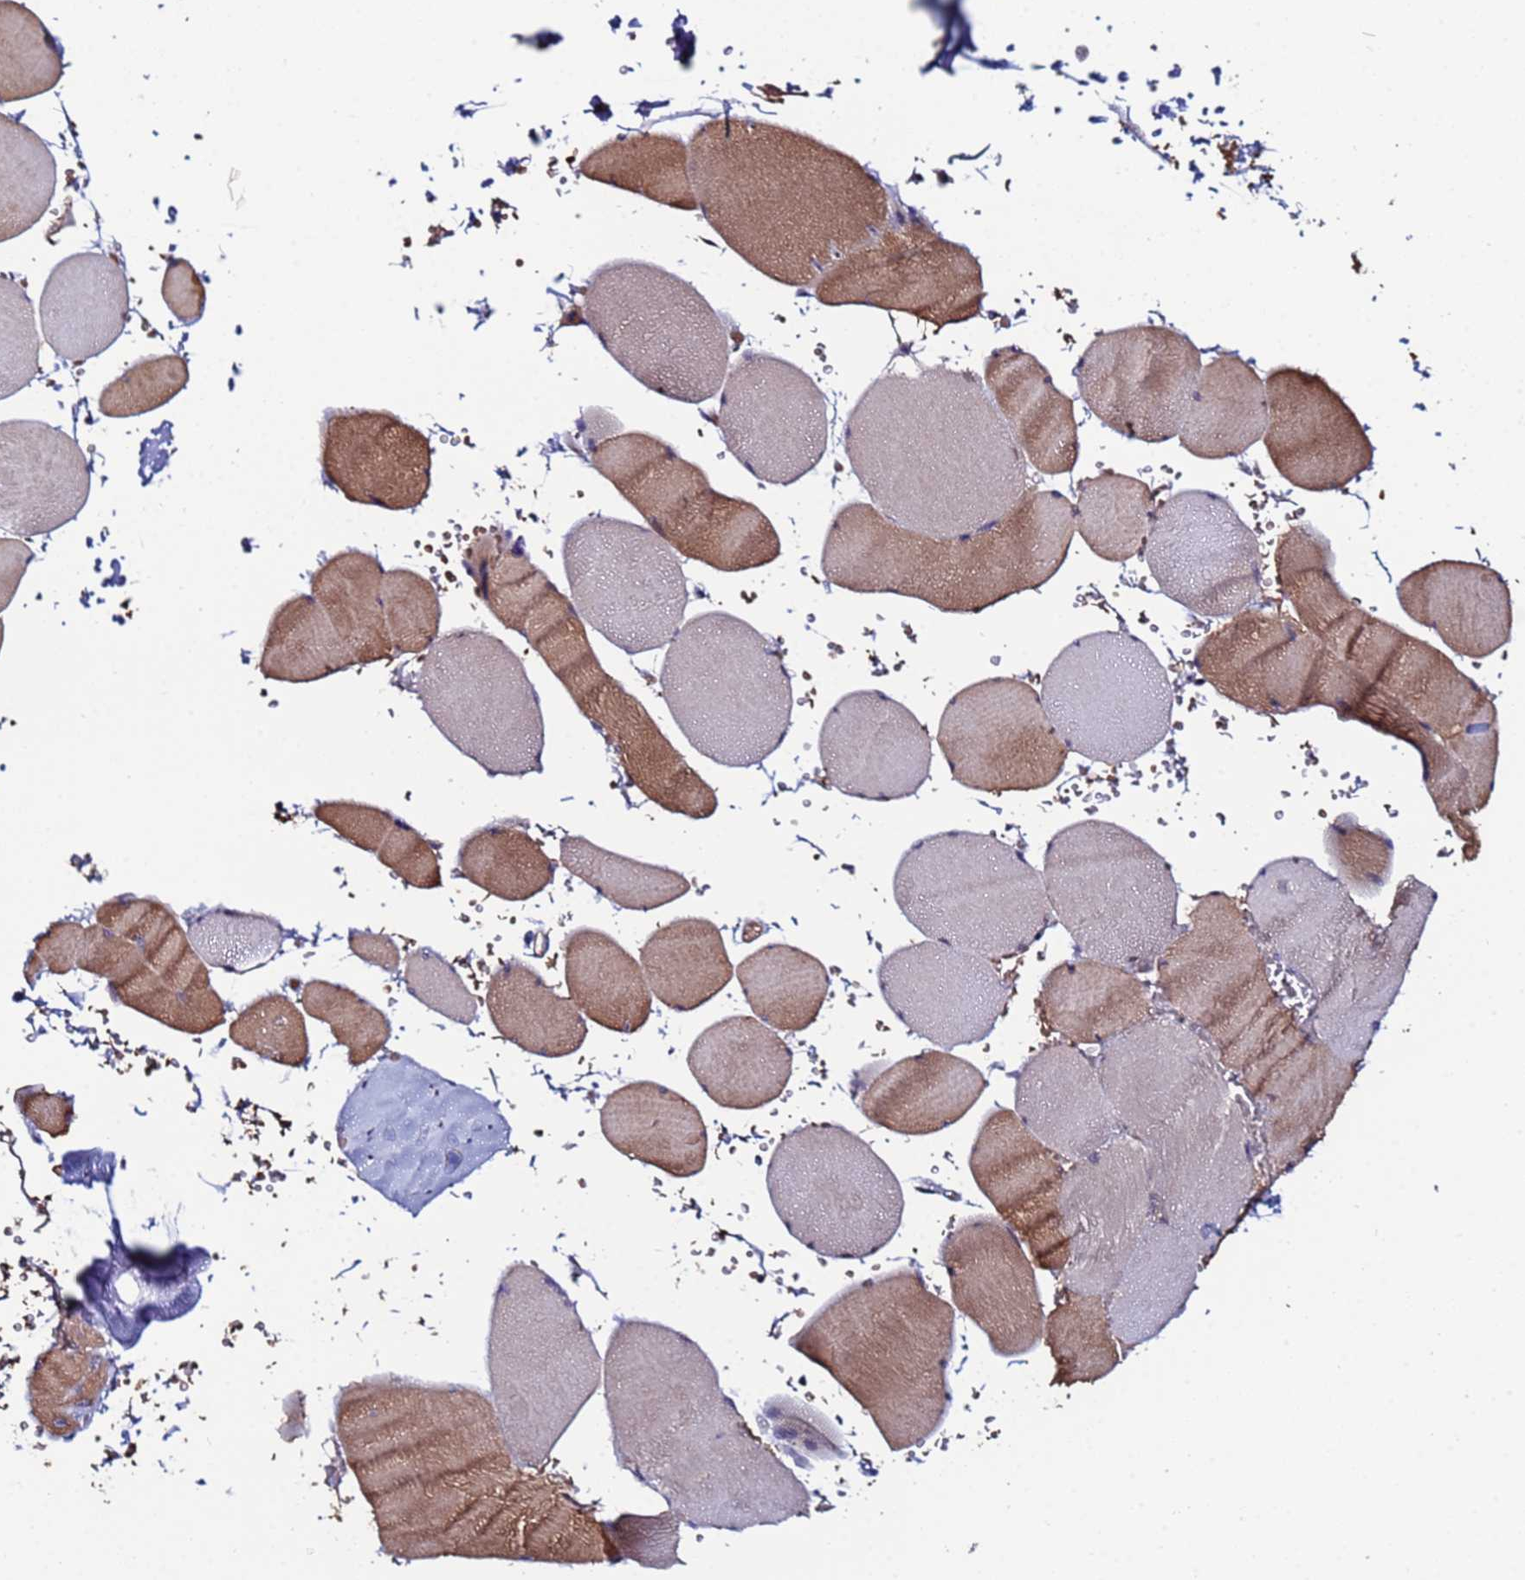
{"staining": {"intensity": "moderate", "quantity": "25%-75%", "location": "cytoplasmic/membranous"}, "tissue": "skeletal muscle", "cell_type": "Myocytes", "image_type": "normal", "snomed": [{"axis": "morphology", "description": "Normal tissue, NOS"}, {"axis": "topography", "description": "Skeletal muscle"}, {"axis": "topography", "description": "Head-Neck"}], "caption": "Protein staining displays moderate cytoplasmic/membranous expression in about 25%-75% of myocytes in unremarkable skeletal muscle. The staining was performed using DAB to visualize the protein expression in brown, while the nuclei were stained in blue with hematoxylin (Magnification: 20x).", "gene": "CLHC1", "patient": {"sex": "male", "age": 66}}